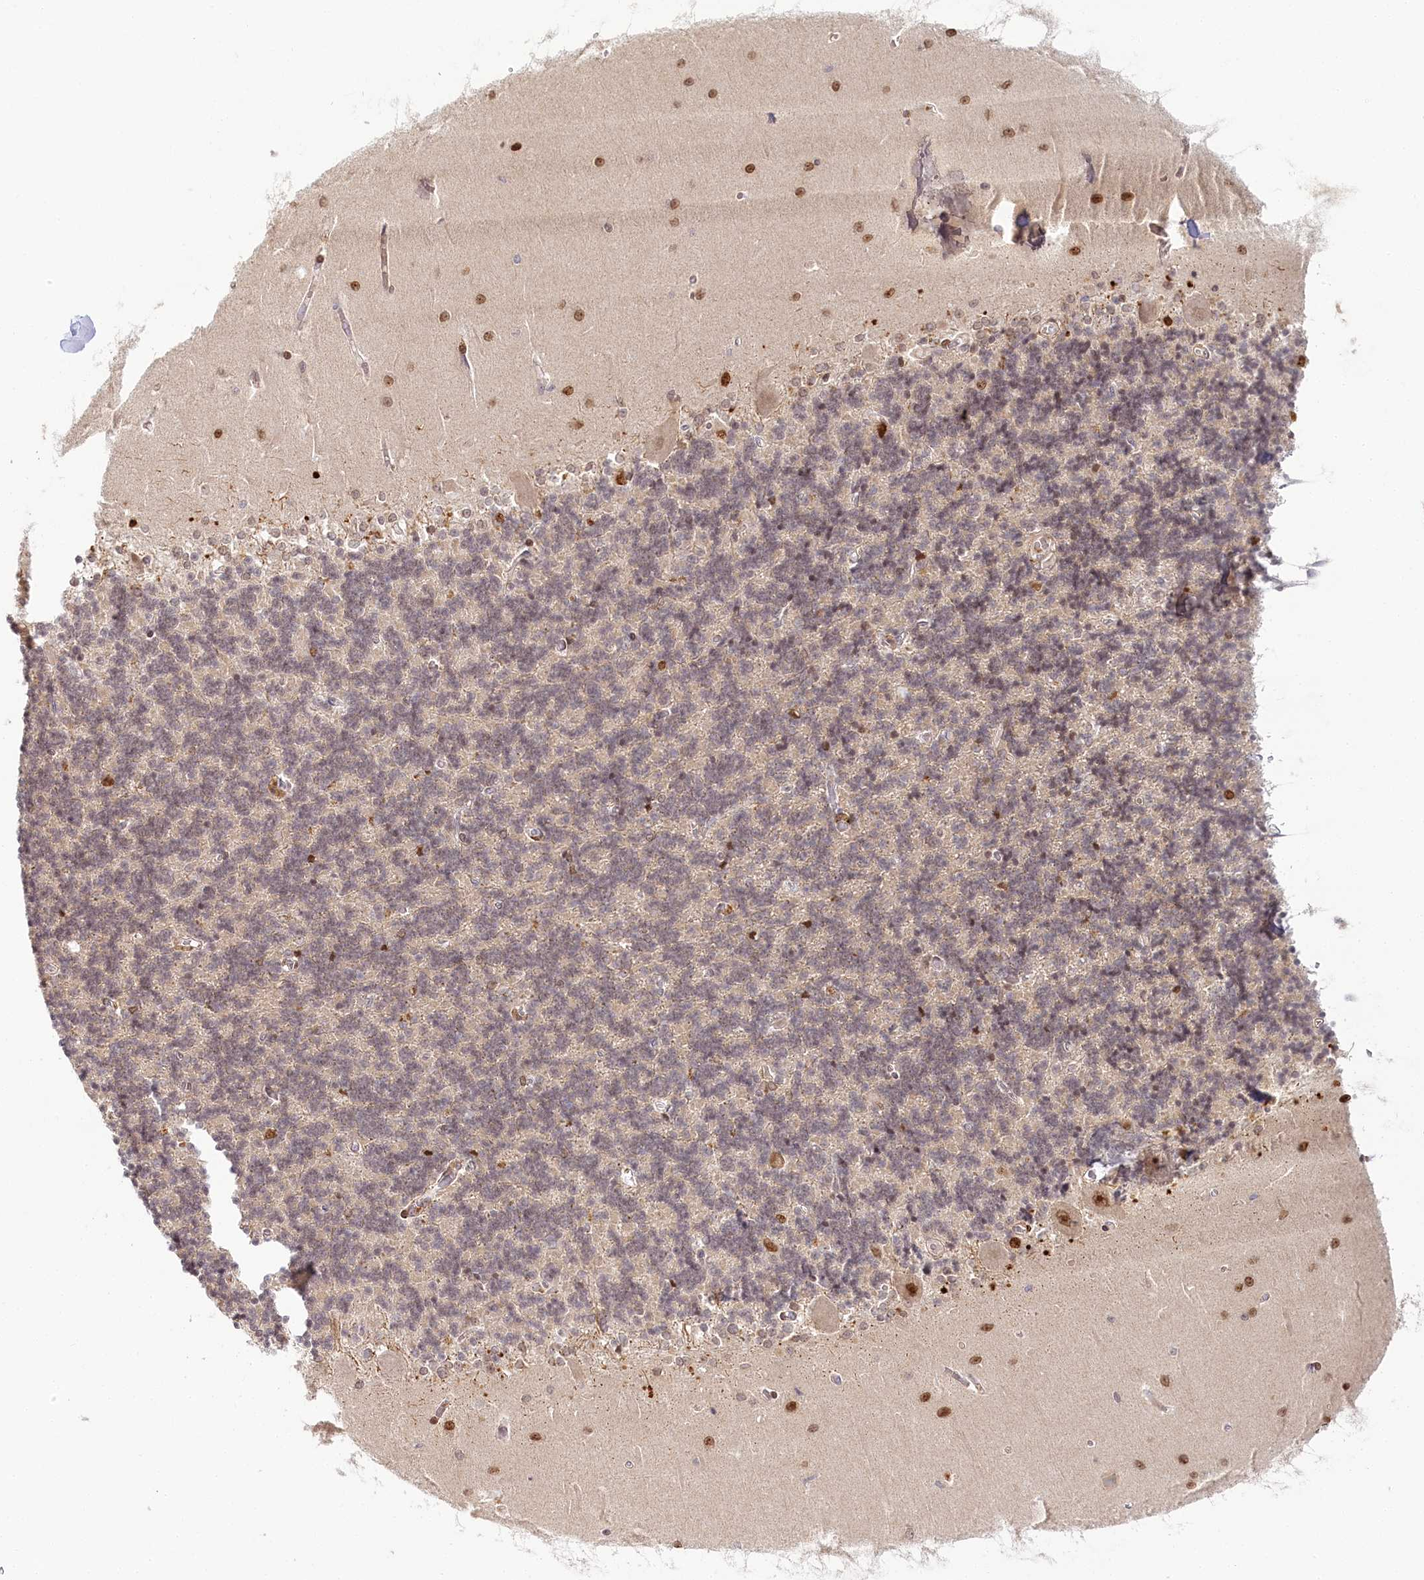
{"staining": {"intensity": "weak", "quantity": "<25%", "location": "nuclear"}, "tissue": "cerebellum", "cell_type": "Cells in granular layer", "image_type": "normal", "snomed": [{"axis": "morphology", "description": "Normal tissue, NOS"}, {"axis": "topography", "description": "Cerebellum"}], "caption": "An immunohistochemistry (IHC) histopathology image of benign cerebellum is shown. There is no staining in cells in granular layer of cerebellum.", "gene": "WDR36", "patient": {"sex": "male", "age": 37}}